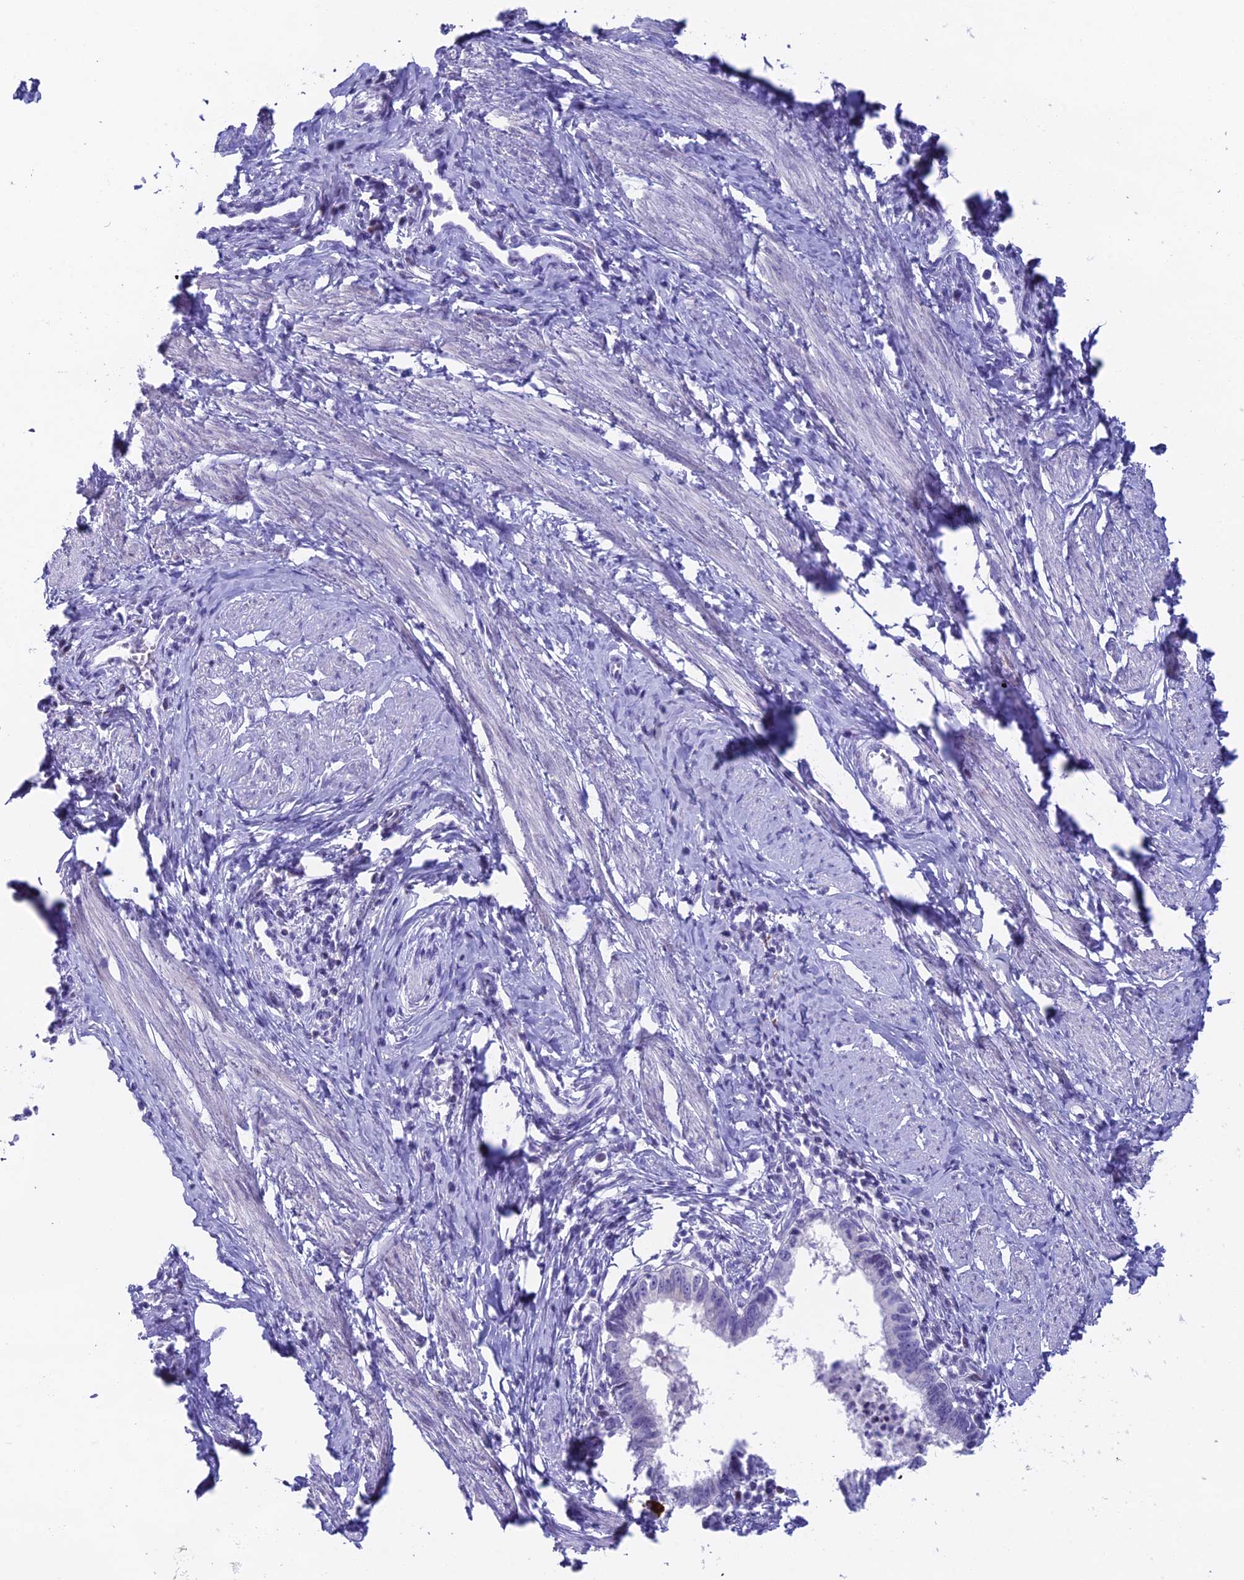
{"staining": {"intensity": "negative", "quantity": "none", "location": "none"}, "tissue": "cervical cancer", "cell_type": "Tumor cells", "image_type": "cancer", "snomed": [{"axis": "morphology", "description": "Adenocarcinoma, NOS"}, {"axis": "topography", "description": "Cervix"}], "caption": "Micrograph shows no significant protein staining in tumor cells of cervical cancer.", "gene": "CC2D2A", "patient": {"sex": "female", "age": 36}}